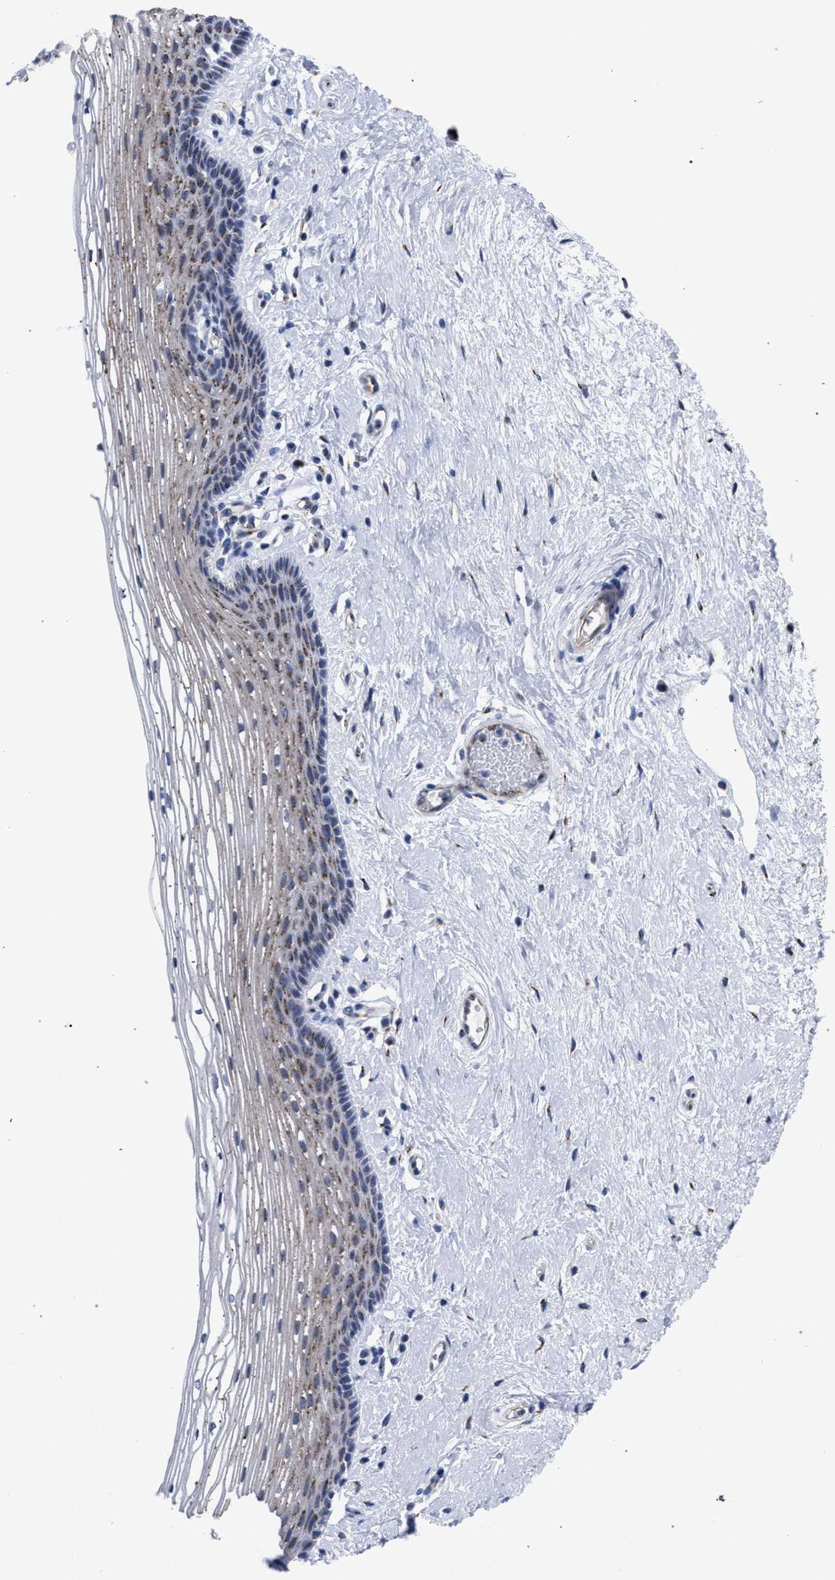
{"staining": {"intensity": "weak", "quantity": ">75%", "location": "cytoplasmic/membranous"}, "tissue": "vagina", "cell_type": "Squamous epithelial cells", "image_type": "normal", "snomed": [{"axis": "morphology", "description": "Normal tissue, NOS"}, {"axis": "topography", "description": "Vagina"}], "caption": "A histopathology image showing weak cytoplasmic/membranous expression in about >75% of squamous epithelial cells in benign vagina, as visualized by brown immunohistochemical staining.", "gene": "GOLGA2", "patient": {"sex": "female", "age": 46}}